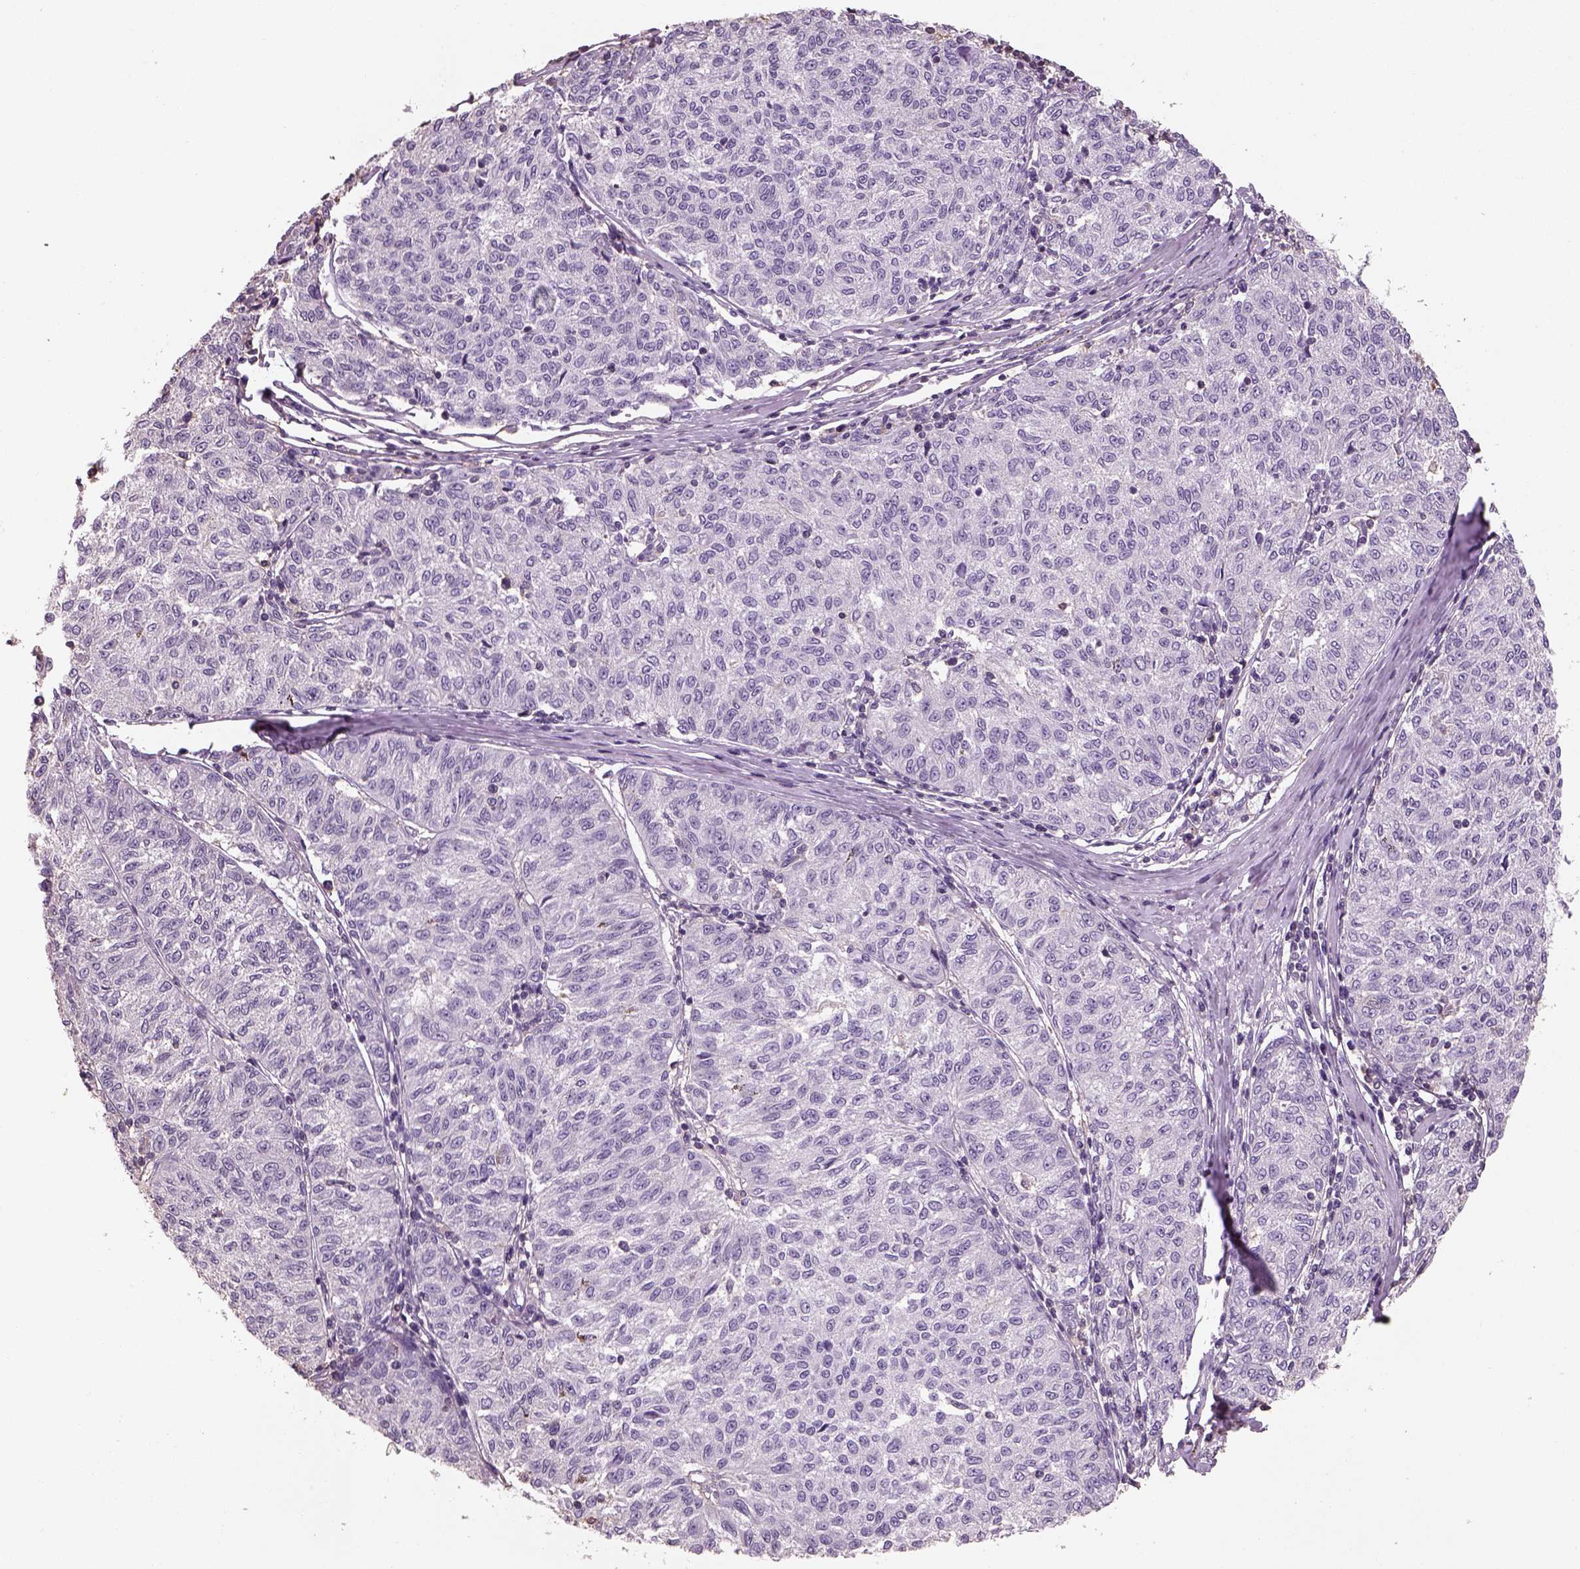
{"staining": {"intensity": "negative", "quantity": "none", "location": "none"}, "tissue": "melanoma", "cell_type": "Tumor cells", "image_type": "cancer", "snomed": [{"axis": "morphology", "description": "Malignant melanoma, NOS"}, {"axis": "topography", "description": "Skin"}], "caption": "Image shows no significant protein expression in tumor cells of melanoma. The staining is performed using DAB (3,3'-diaminobenzidine) brown chromogen with nuclei counter-stained in using hematoxylin.", "gene": "OTUD6A", "patient": {"sex": "female", "age": 72}}